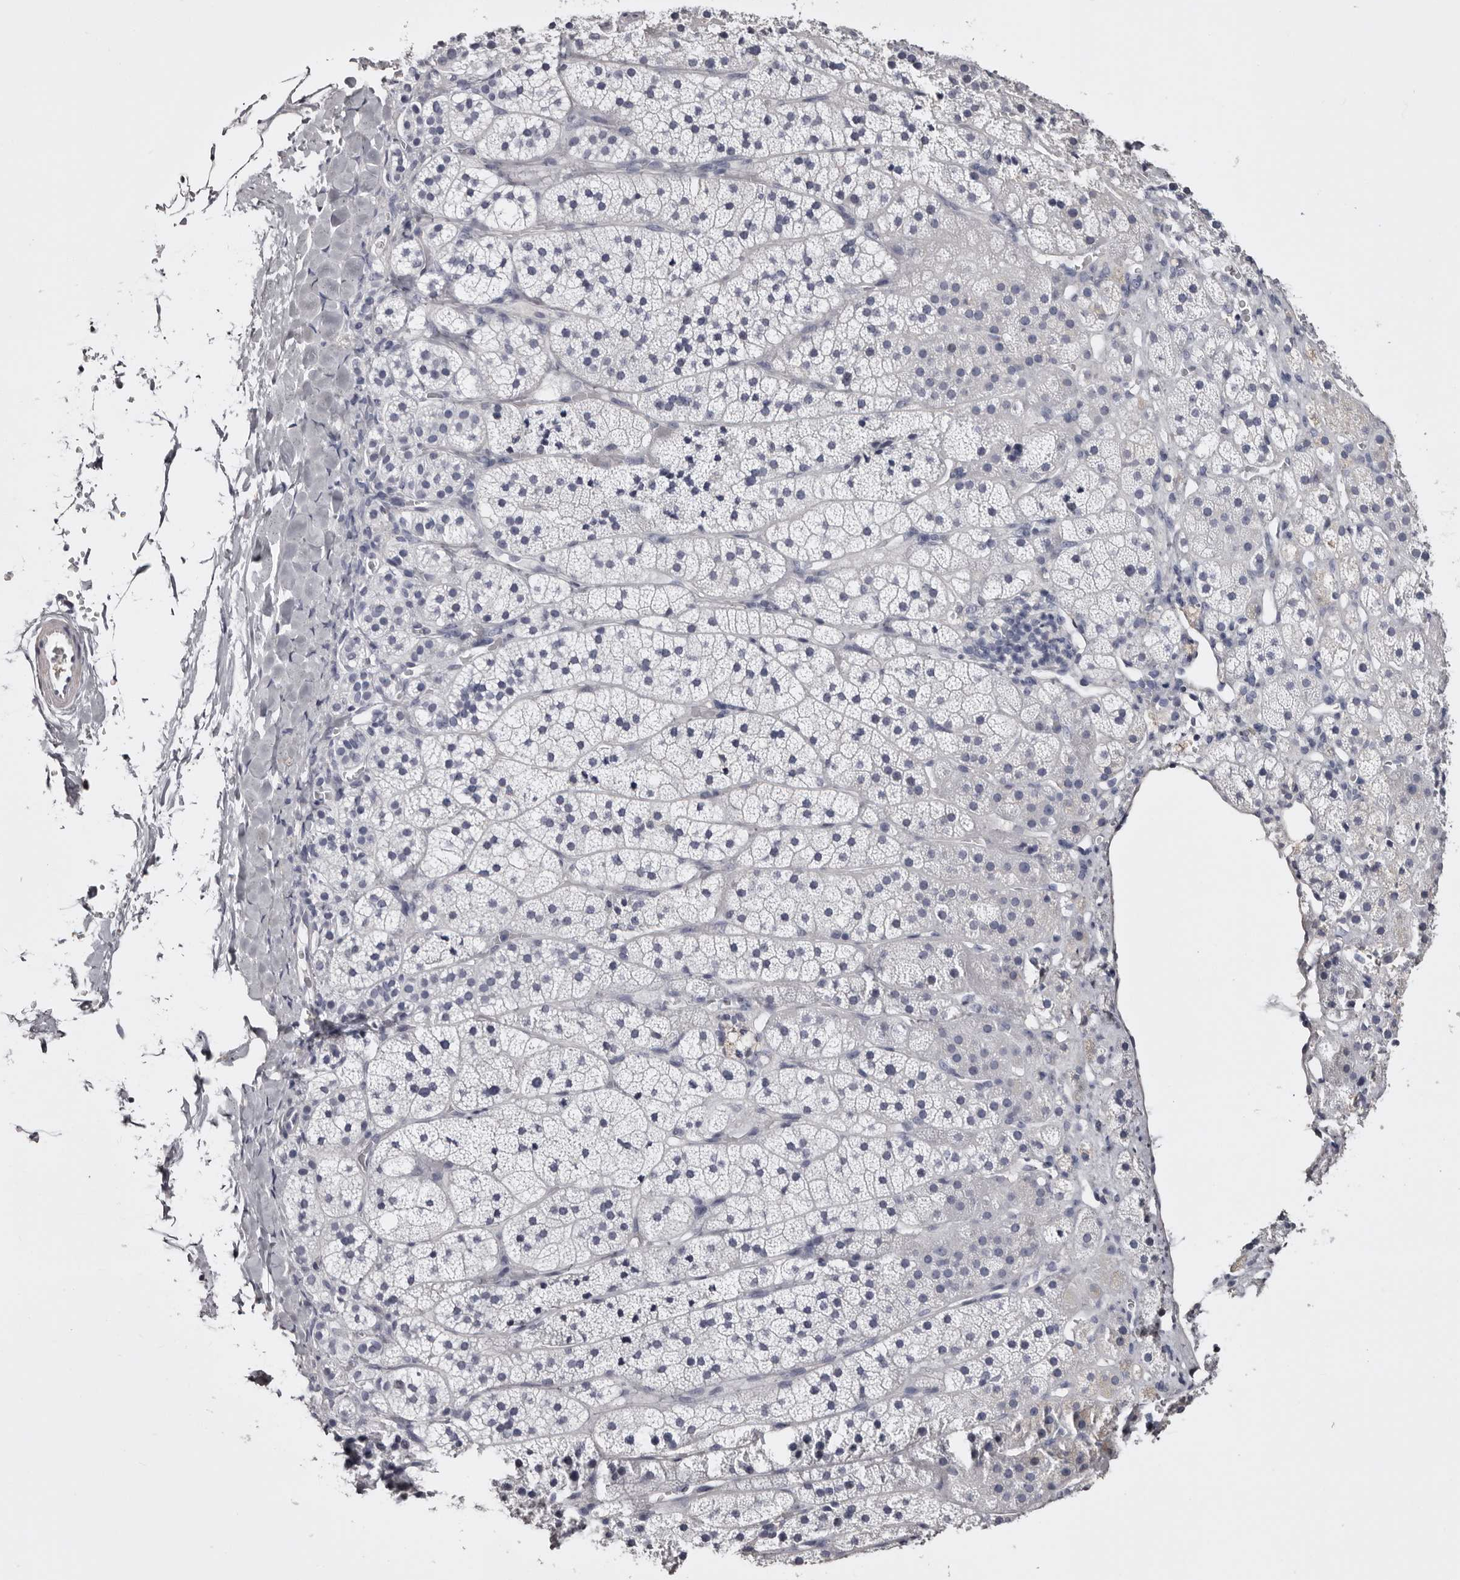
{"staining": {"intensity": "negative", "quantity": "none", "location": "none"}, "tissue": "adrenal gland", "cell_type": "Glandular cells", "image_type": "normal", "snomed": [{"axis": "morphology", "description": "Normal tissue, NOS"}, {"axis": "topography", "description": "Adrenal gland"}], "caption": "High power microscopy photomicrograph of an immunohistochemistry image of unremarkable adrenal gland, revealing no significant positivity in glandular cells.", "gene": "LAD1", "patient": {"sex": "female", "age": 44}}